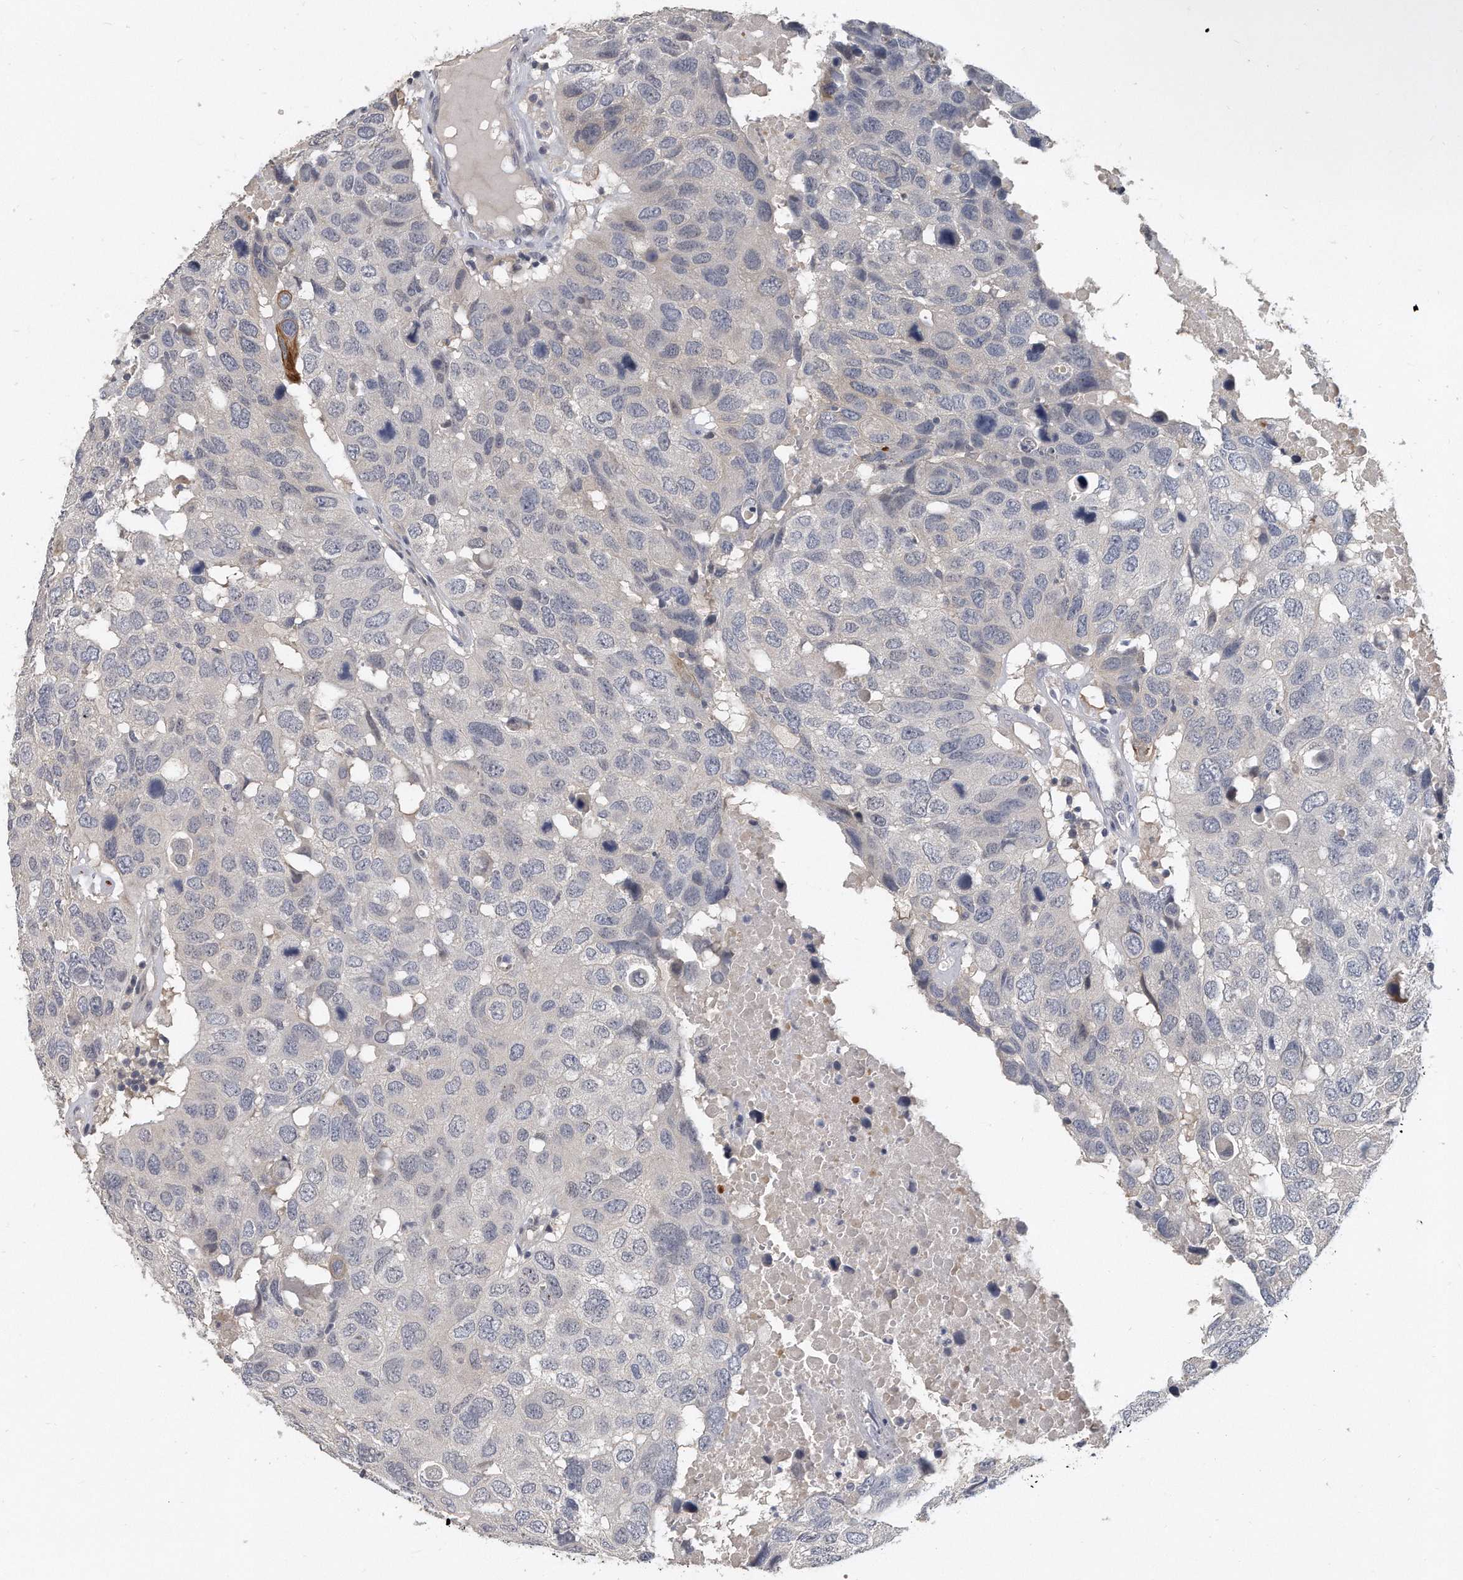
{"staining": {"intensity": "negative", "quantity": "none", "location": "none"}, "tissue": "head and neck cancer", "cell_type": "Tumor cells", "image_type": "cancer", "snomed": [{"axis": "morphology", "description": "Squamous cell carcinoma, NOS"}, {"axis": "topography", "description": "Head-Neck"}], "caption": "This histopathology image is of head and neck squamous cell carcinoma stained with immunohistochemistry to label a protein in brown with the nuclei are counter-stained blue. There is no positivity in tumor cells. (Stains: DAB (3,3'-diaminobenzidine) immunohistochemistry (IHC) with hematoxylin counter stain, Microscopy: brightfield microscopy at high magnification).", "gene": "KLHL7", "patient": {"sex": "male", "age": 66}}